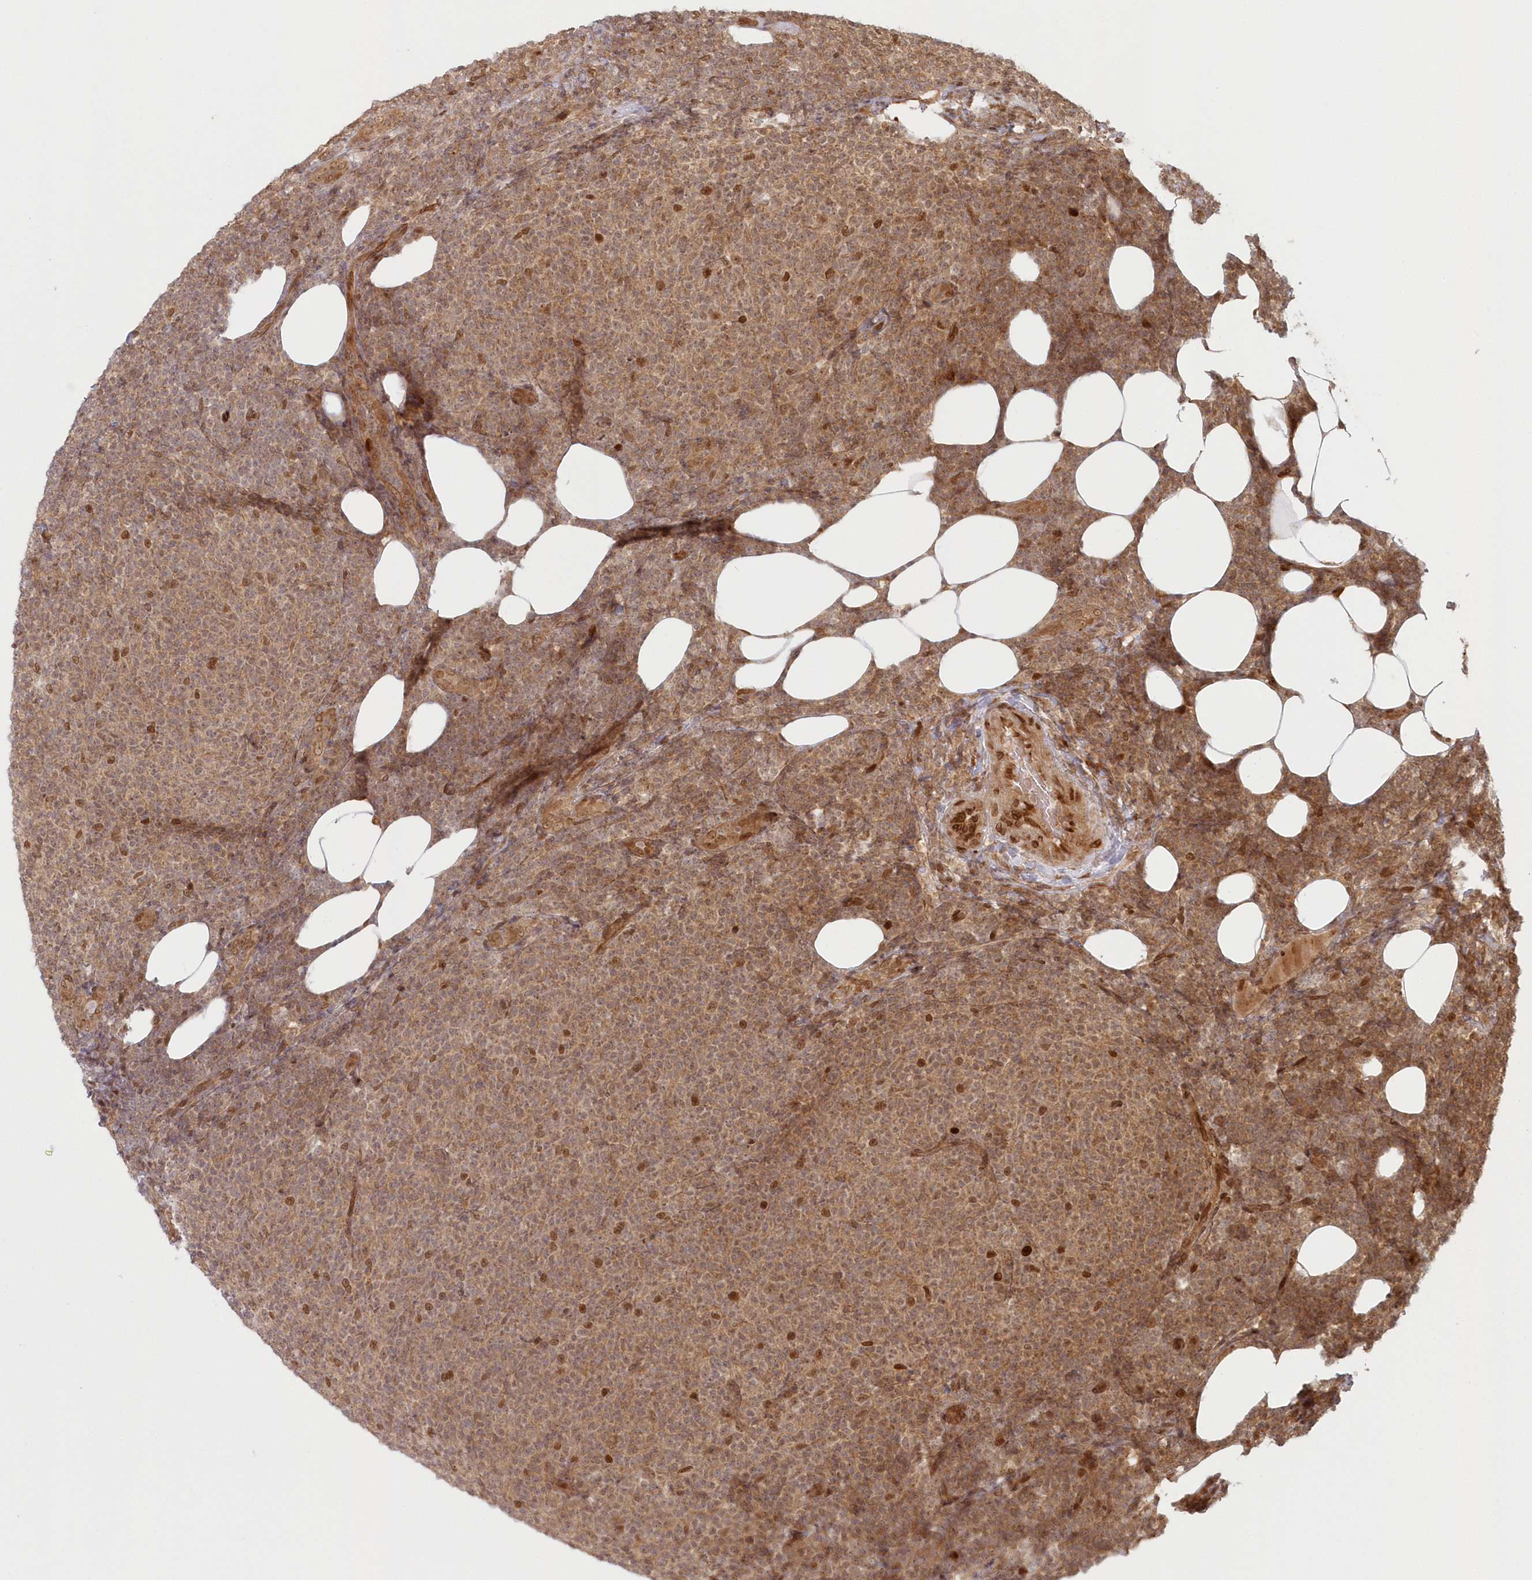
{"staining": {"intensity": "weak", "quantity": ">75%", "location": "nuclear"}, "tissue": "lymphoma", "cell_type": "Tumor cells", "image_type": "cancer", "snomed": [{"axis": "morphology", "description": "Malignant lymphoma, non-Hodgkin's type, Low grade"}, {"axis": "topography", "description": "Lymph node"}], "caption": "High-magnification brightfield microscopy of malignant lymphoma, non-Hodgkin's type (low-grade) stained with DAB (brown) and counterstained with hematoxylin (blue). tumor cells exhibit weak nuclear staining is present in about>75% of cells.", "gene": "TOGARAM2", "patient": {"sex": "male", "age": 66}}